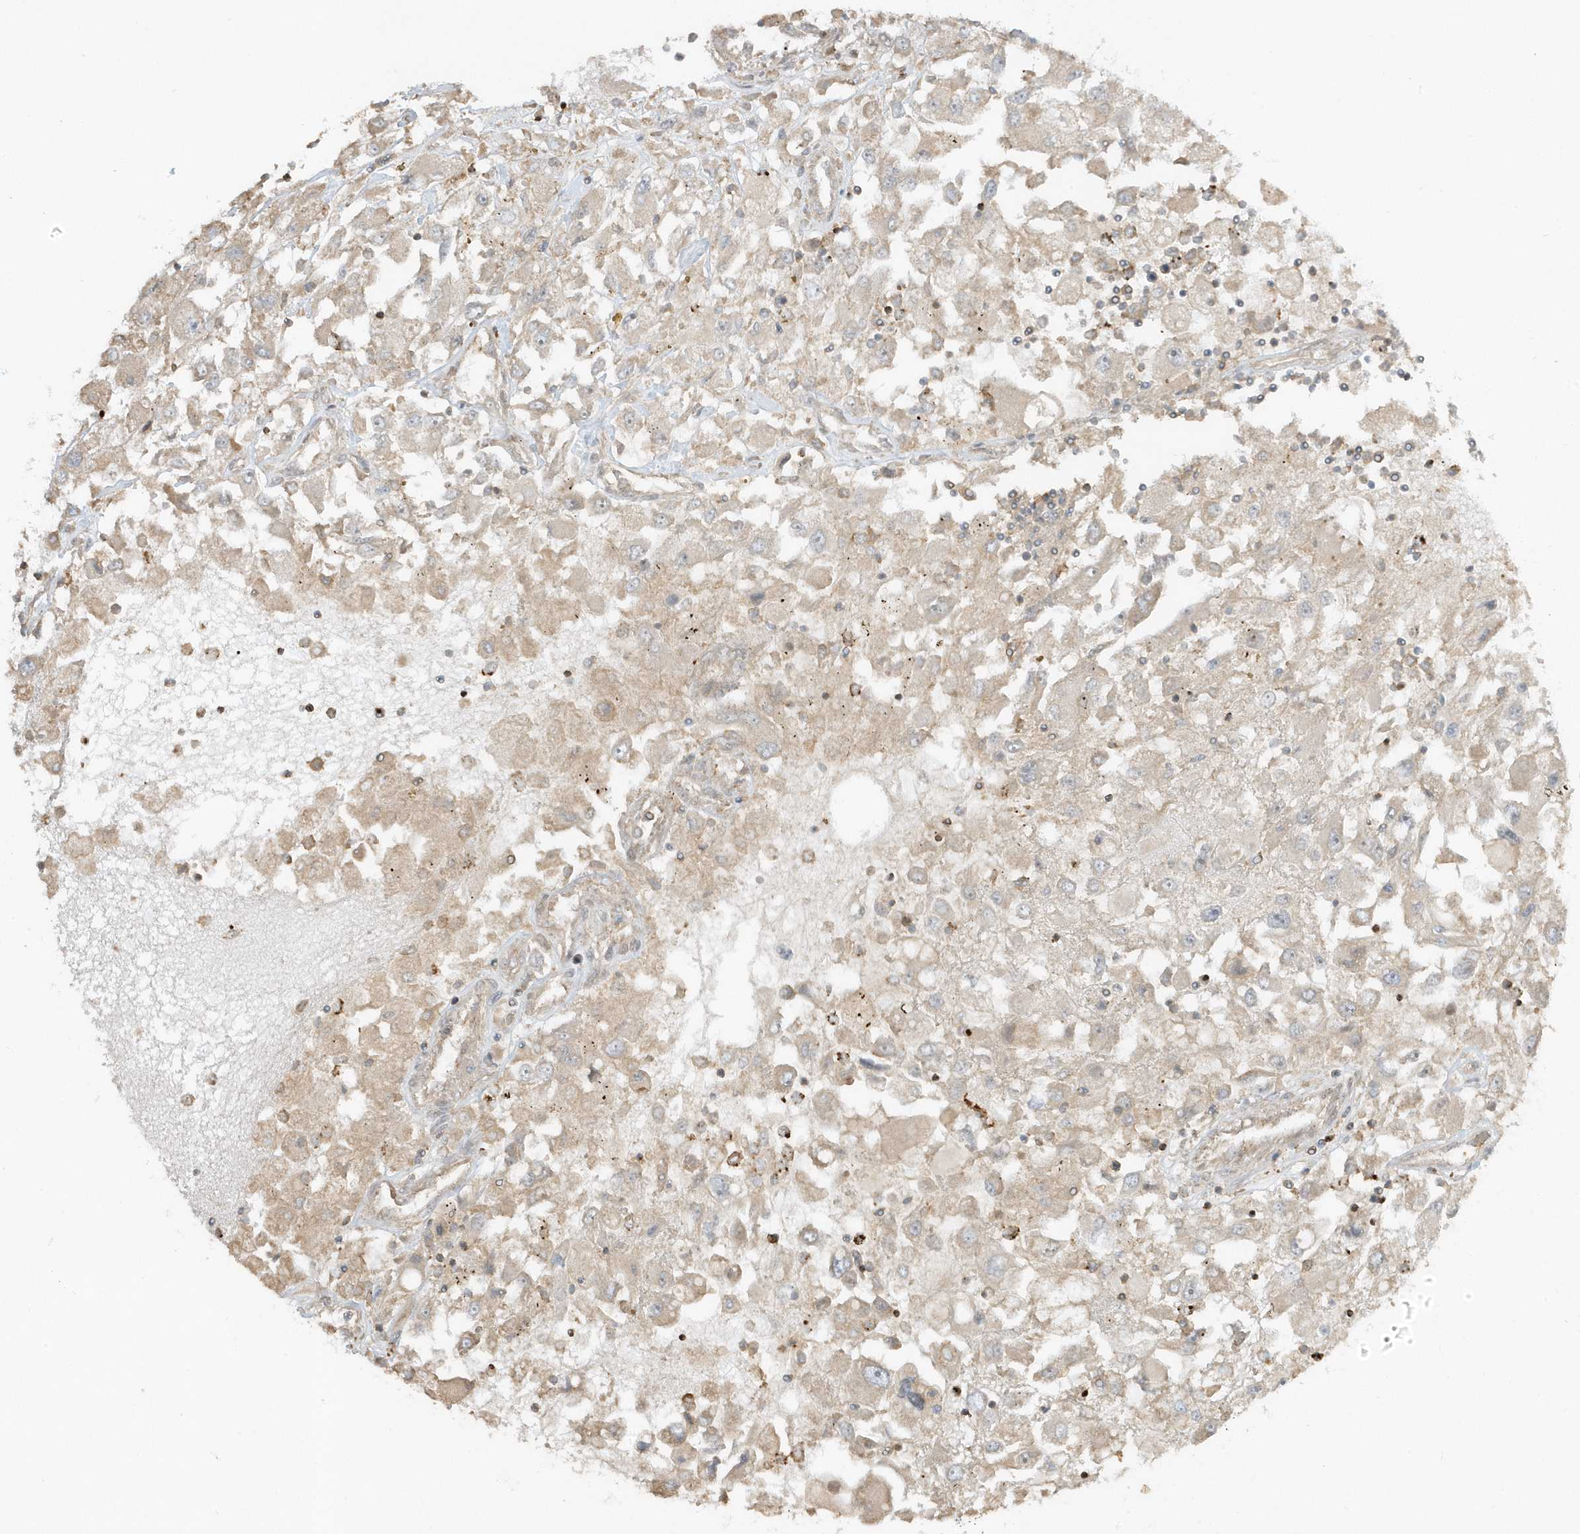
{"staining": {"intensity": "weak", "quantity": ">75%", "location": "cytoplasmic/membranous"}, "tissue": "renal cancer", "cell_type": "Tumor cells", "image_type": "cancer", "snomed": [{"axis": "morphology", "description": "Adenocarcinoma, NOS"}, {"axis": "topography", "description": "Kidney"}], "caption": "The image shows staining of renal adenocarcinoma, revealing weak cytoplasmic/membranous protein staining (brown color) within tumor cells. The protein is stained brown, and the nuclei are stained in blue (DAB IHC with brightfield microscopy, high magnification).", "gene": "ZBTB8A", "patient": {"sex": "female", "age": 52}}